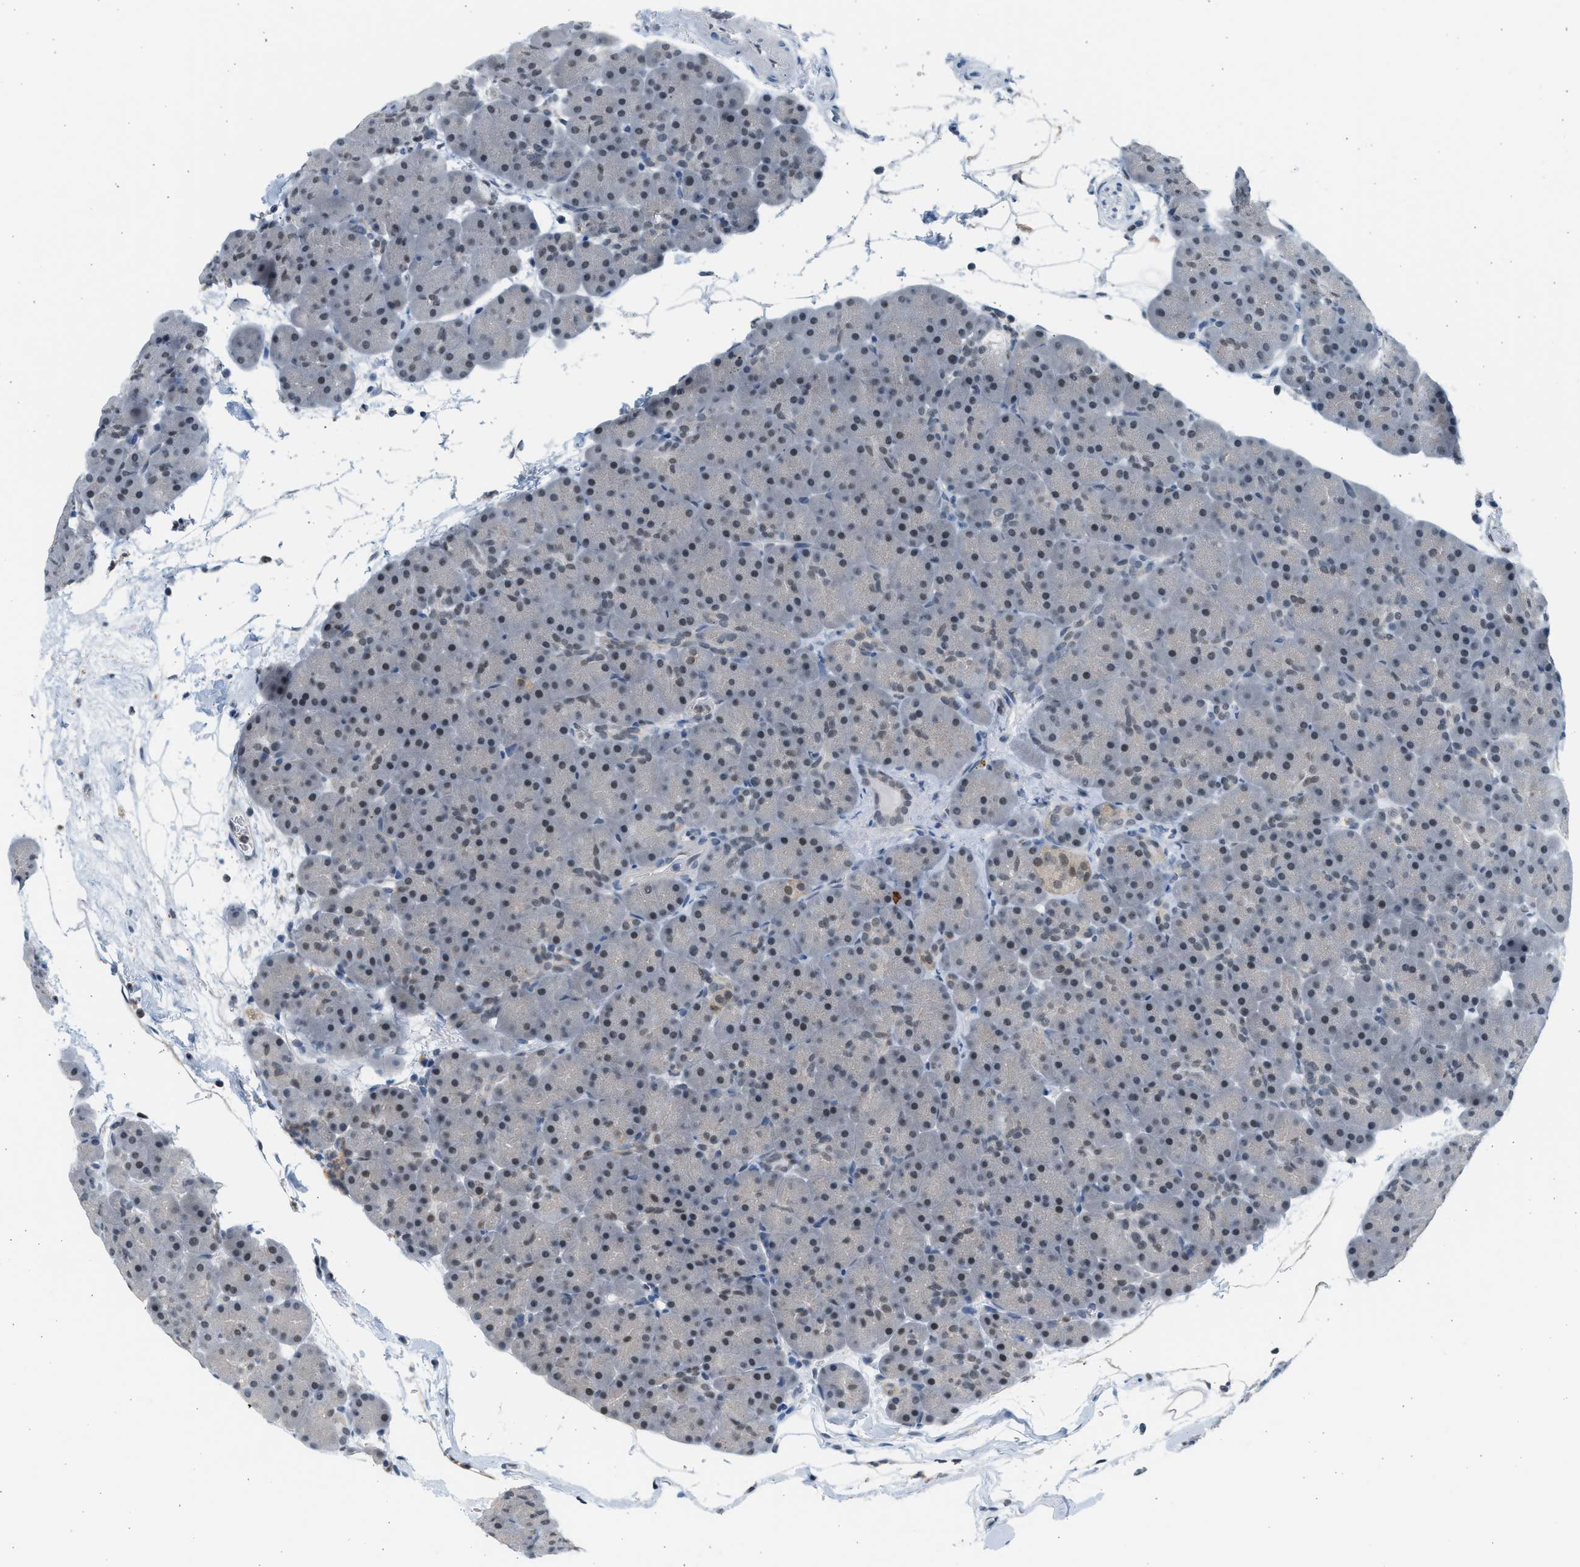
{"staining": {"intensity": "weak", "quantity": "25%-75%", "location": "nuclear"}, "tissue": "pancreas", "cell_type": "Exocrine glandular cells", "image_type": "normal", "snomed": [{"axis": "morphology", "description": "Normal tissue, NOS"}, {"axis": "topography", "description": "Pancreas"}], "caption": "Immunohistochemical staining of benign pancreas reveals low levels of weak nuclear positivity in approximately 25%-75% of exocrine glandular cells.", "gene": "HIPK1", "patient": {"sex": "male", "age": 66}}